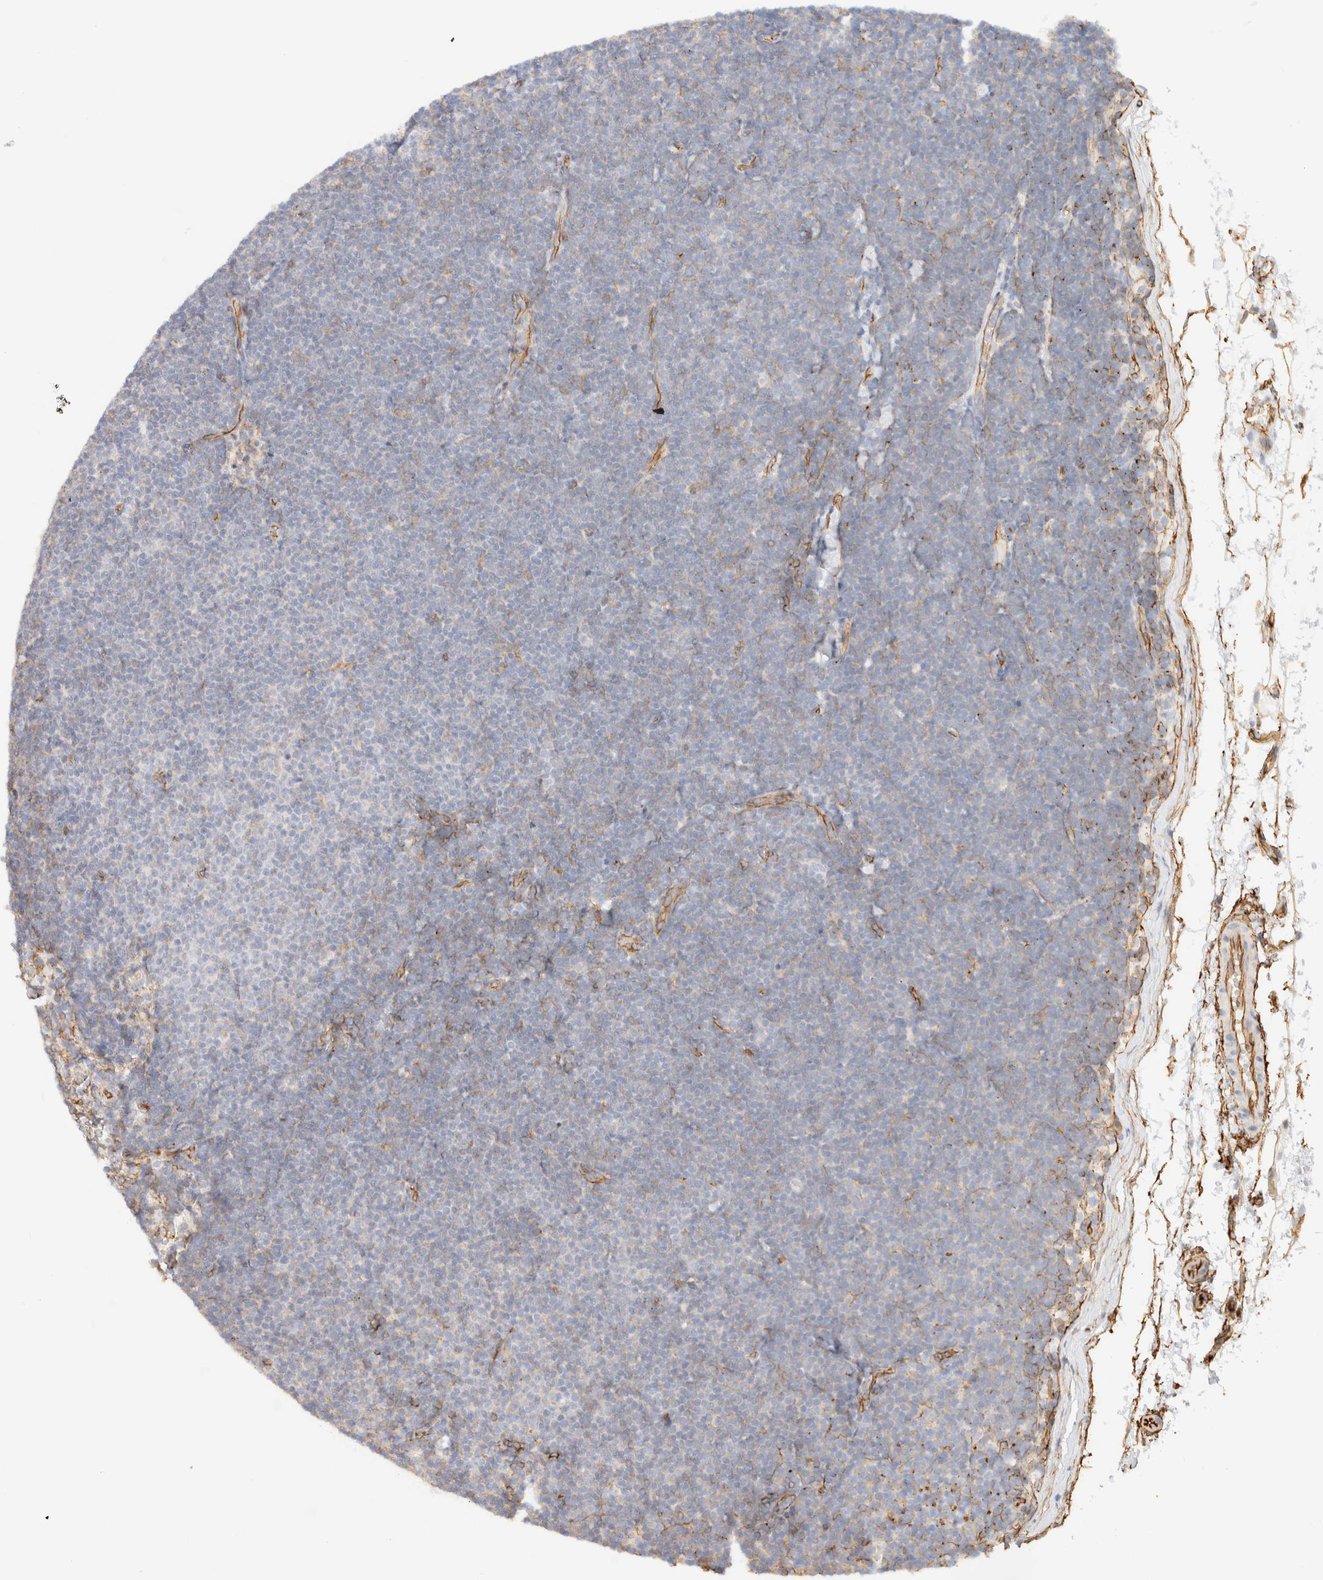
{"staining": {"intensity": "negative", "quantity": "none", "location": "none"}, "tissue": "lymphoma", "cell_type": "Tumor cells", "image_type": "cancer", "snomed": [{"axis": "morphology", "description": "Malignant lymphoma, non-Hodgkin's type, Low grade"}, {"axis": "topography", "description": "Lymph node"}], "caption": "Tumor cells show no significant protein expression in malignant lymphoma, non-Hodgkin's type (low-grade).", "gene": "CYB5R4", "patient": {"sex": "female", "age": 53}}